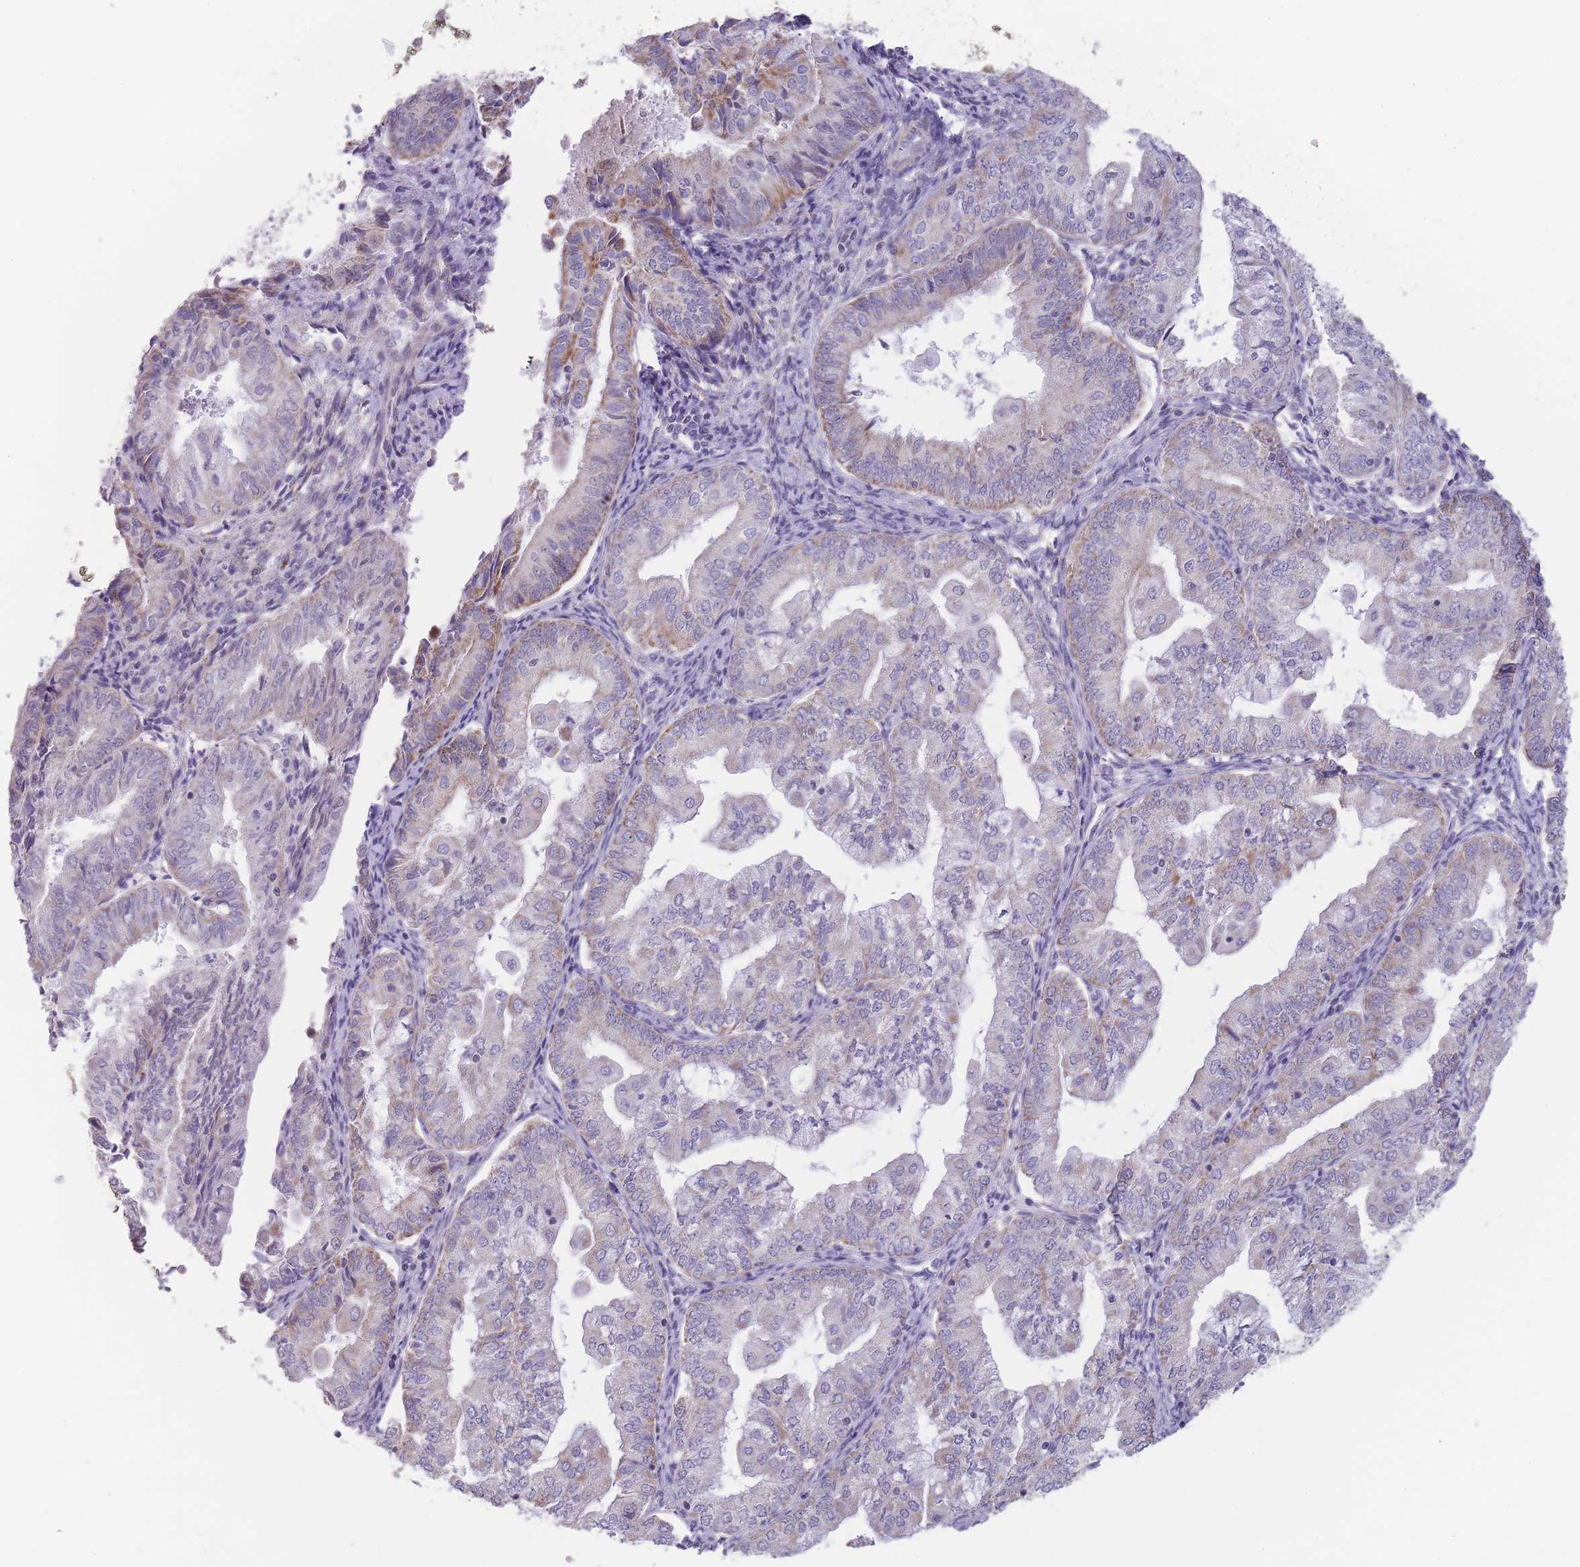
{"staining": {"intensity": "moderate", "quantity": "<25%", "location": "cytoplasmic/membranous"}, "tissue": "endometrial cancer", "cell_type": "Tumor cells", "image_type": "cancer", "snomed": [{"axis": "morphology", "description": "Adenocarcinoma, NOS"}, {"axis": "topography", "description": "Endometrium"}], "caption": "Moderate cytoplasmic/membranous expression for a protein is present in approximately <25% of tumor cells of endometrial adenocarcinoma using immunohistochemistry.", "gene": "ZBTB24", "patient": {"sex": "female", "age": 55}}